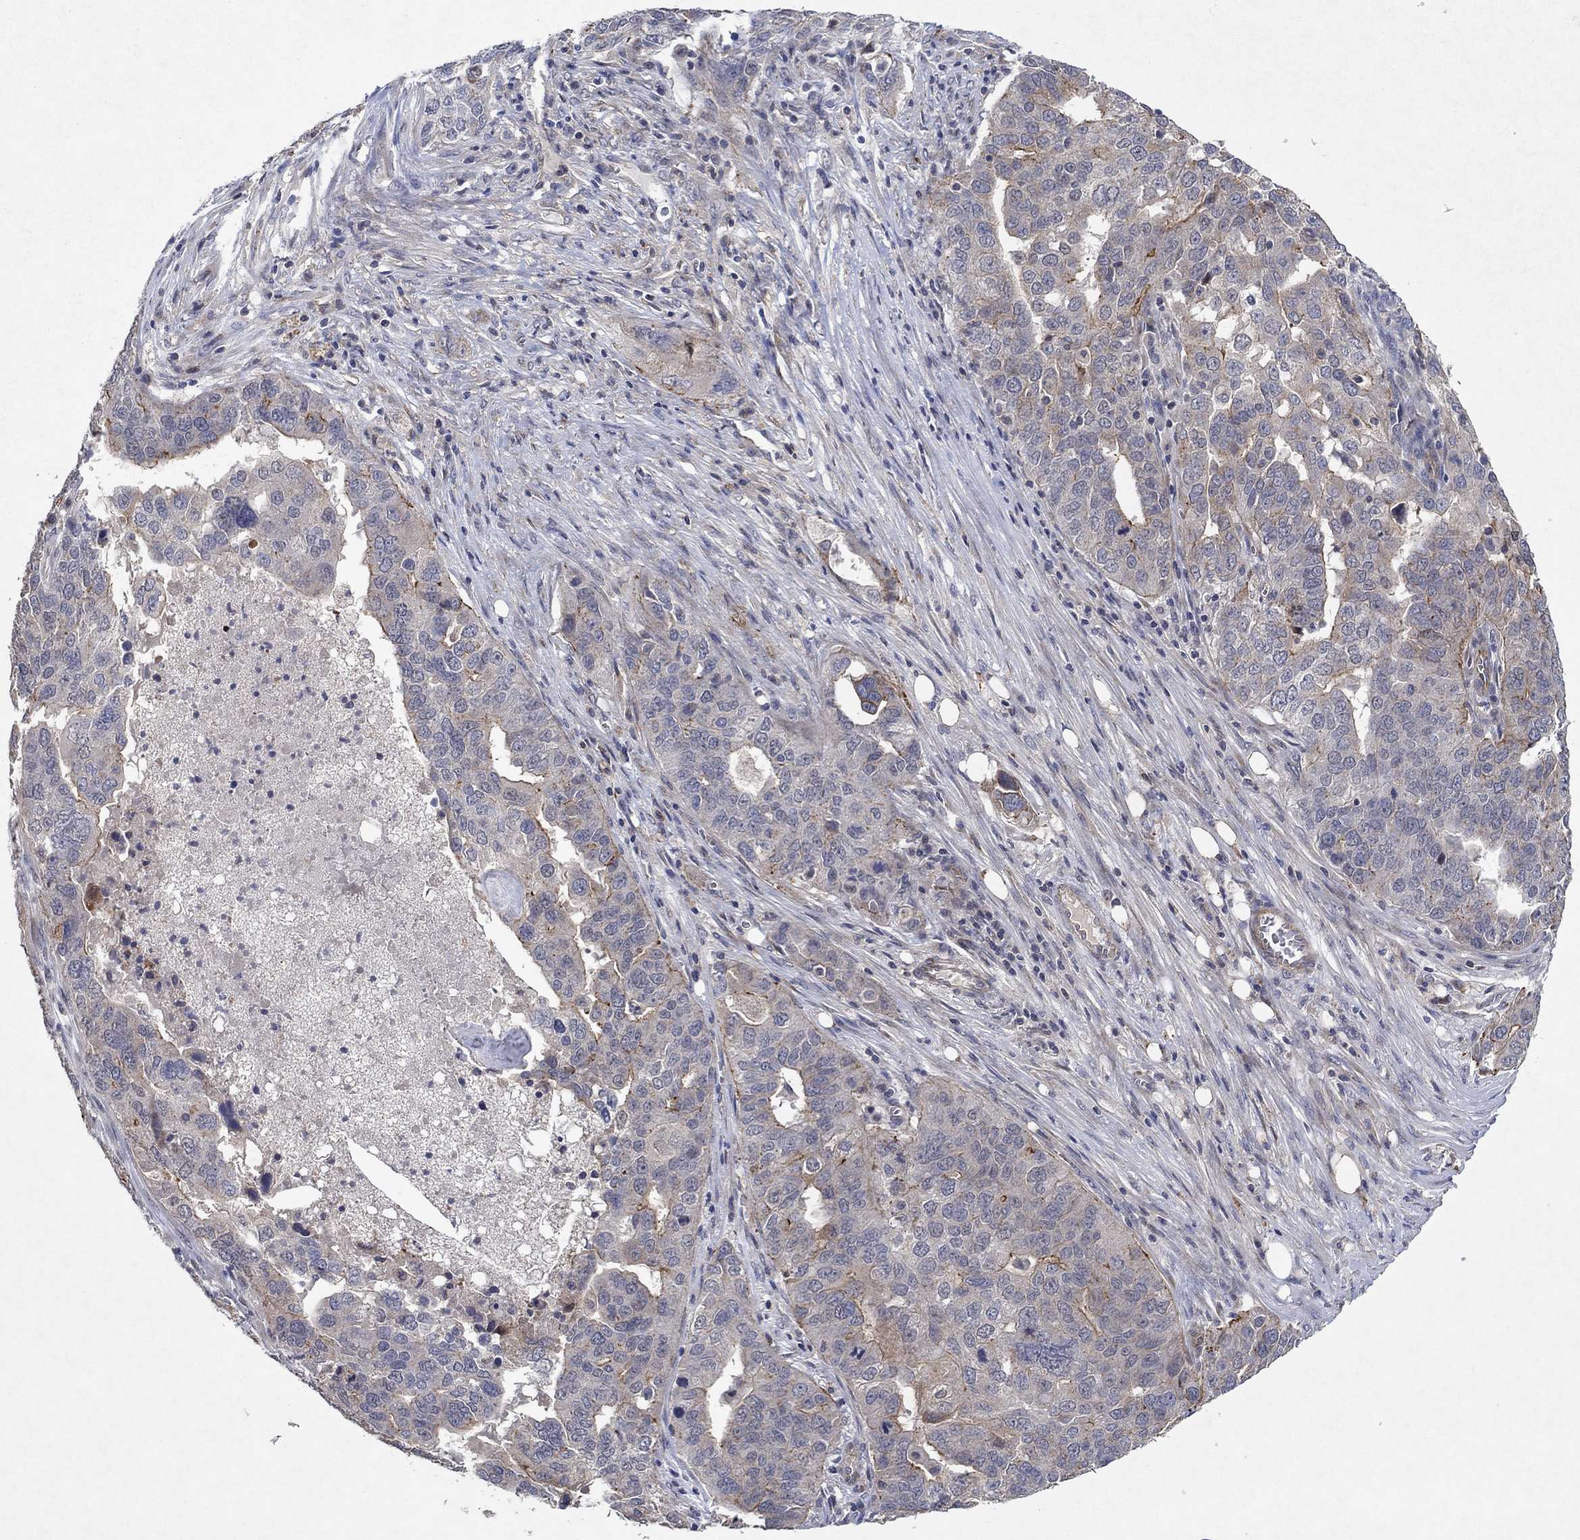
{"staining": {"intensity": "moderate", "quantity": "<25%", "location": "cytoplasmic/membranous"}, "tissue": "ovarian cancer", "cell_type": "Tumor cells", "image_type": "cancer", "snomed": [{"axis": "morphology", "description": "Carcinoma, endometroid"}, {"axis": "topography", "description": "Soft tissue"}, {"axis": "topography", "description": "Ovary"}], "caption": "This histopathology image exhibits IHC staining of human ovarian cancer, with low moderate cytoplasmic/membranous positivity in about <25% of tumor cells.", "gene": "FRG1", "patient": {"sex": "female", "age": 52}}